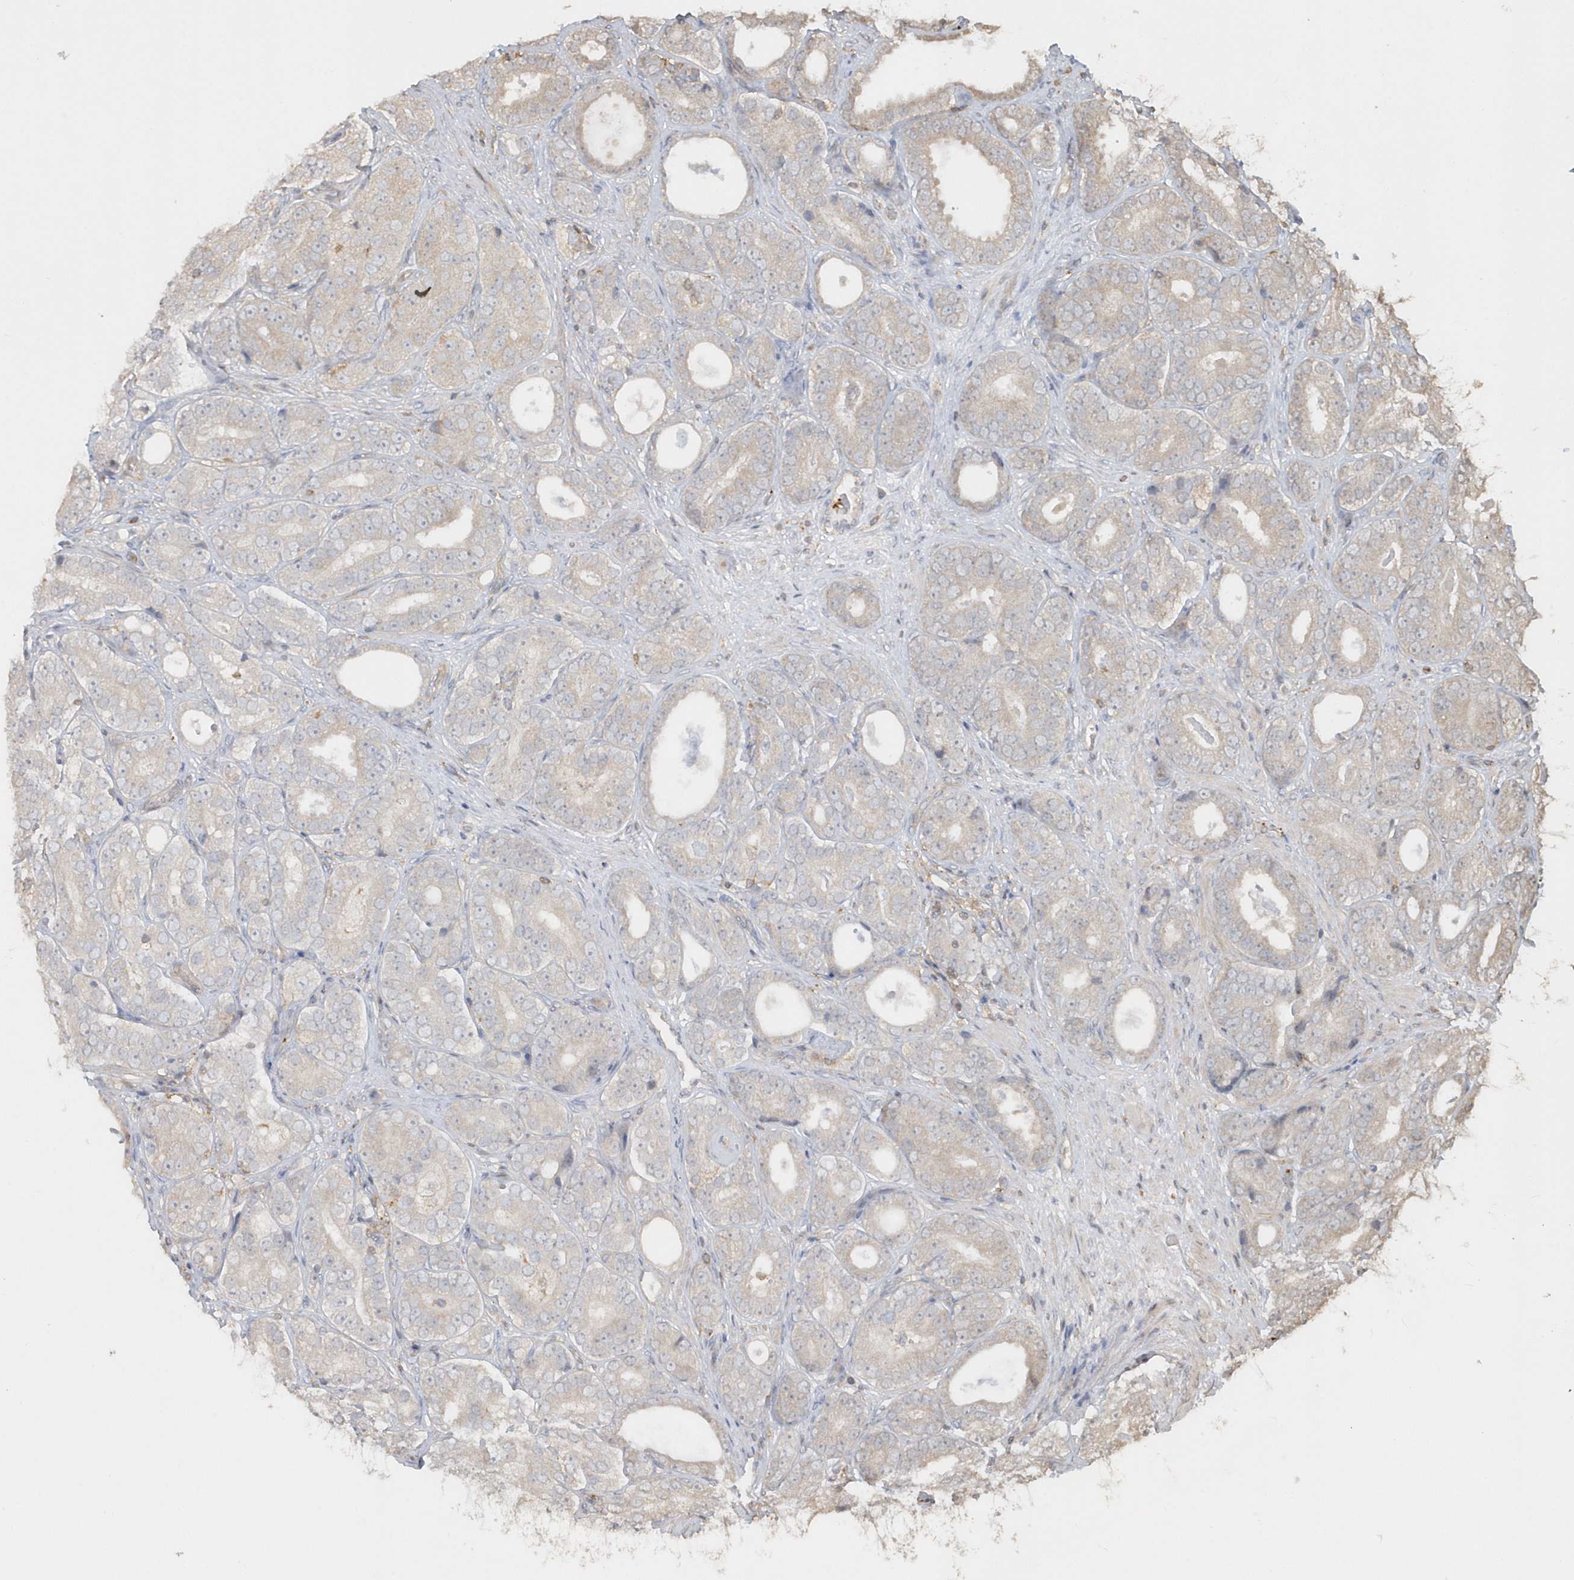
{"staining": {"intensity": "weak", "quantity": "<25%", "location": "cytoplasmic/membranous"}, "tissue": "prostate cancer", "cell_type": "Tumor cells", "image_type": "cancer", "snomed": [{"axis": "morphology", "description": "Adenocarcinoma, High grade"}, {"axis": "topography", "description": "Prostate"}], "caption": "Prostate cancer (adenocarcinoma (high-grade)) was stained to show a protein in brown. There is no significant expression in tumor cells.", "gene": "BSN", "patient": {"sex": "male", "age": 56}}